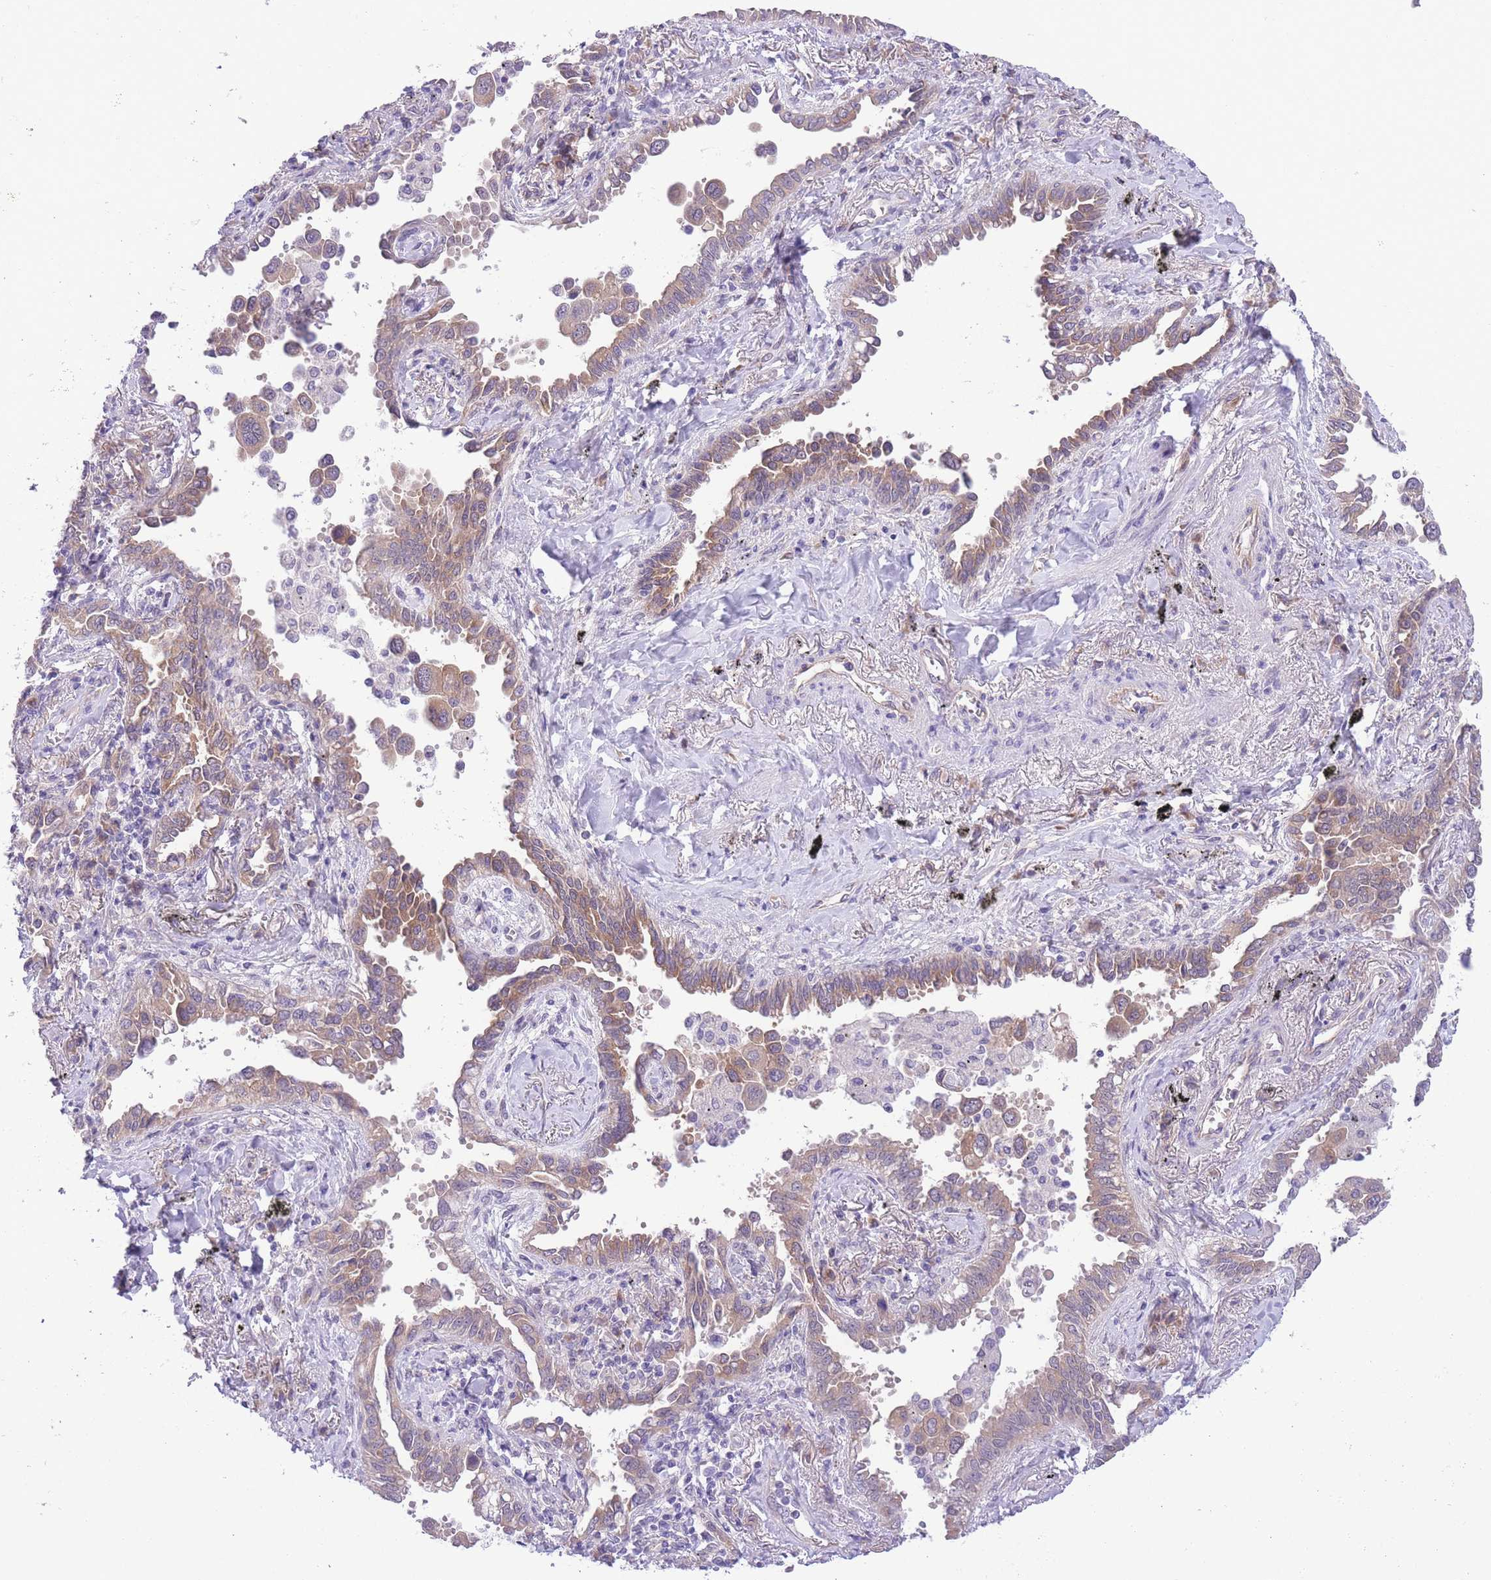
{"staining": {"intensity": "moderate", "quantity": ">75%", "location": "cytoplasmic/membranous"}, "tissue": "lung cancer", "cell_type": "Tumor cells", "image_type": "cancer", "snomed": [{"axis": "morphology", "description": "Adenocarcinoma, NOS"}, {"axis": "topography", "description": "Lung"}], "caption": "Protein expression by immunohistochemistry (IHC) exhibits moderate cytoplasmic/membranous expression in about >75% of tumor cells in lung cancer (adenocarcinoma). (Brightfield microscopy of DAB IHC at high magnification).", "gene": "WWOX", "patient": {"sex": "male", "age": 67}}